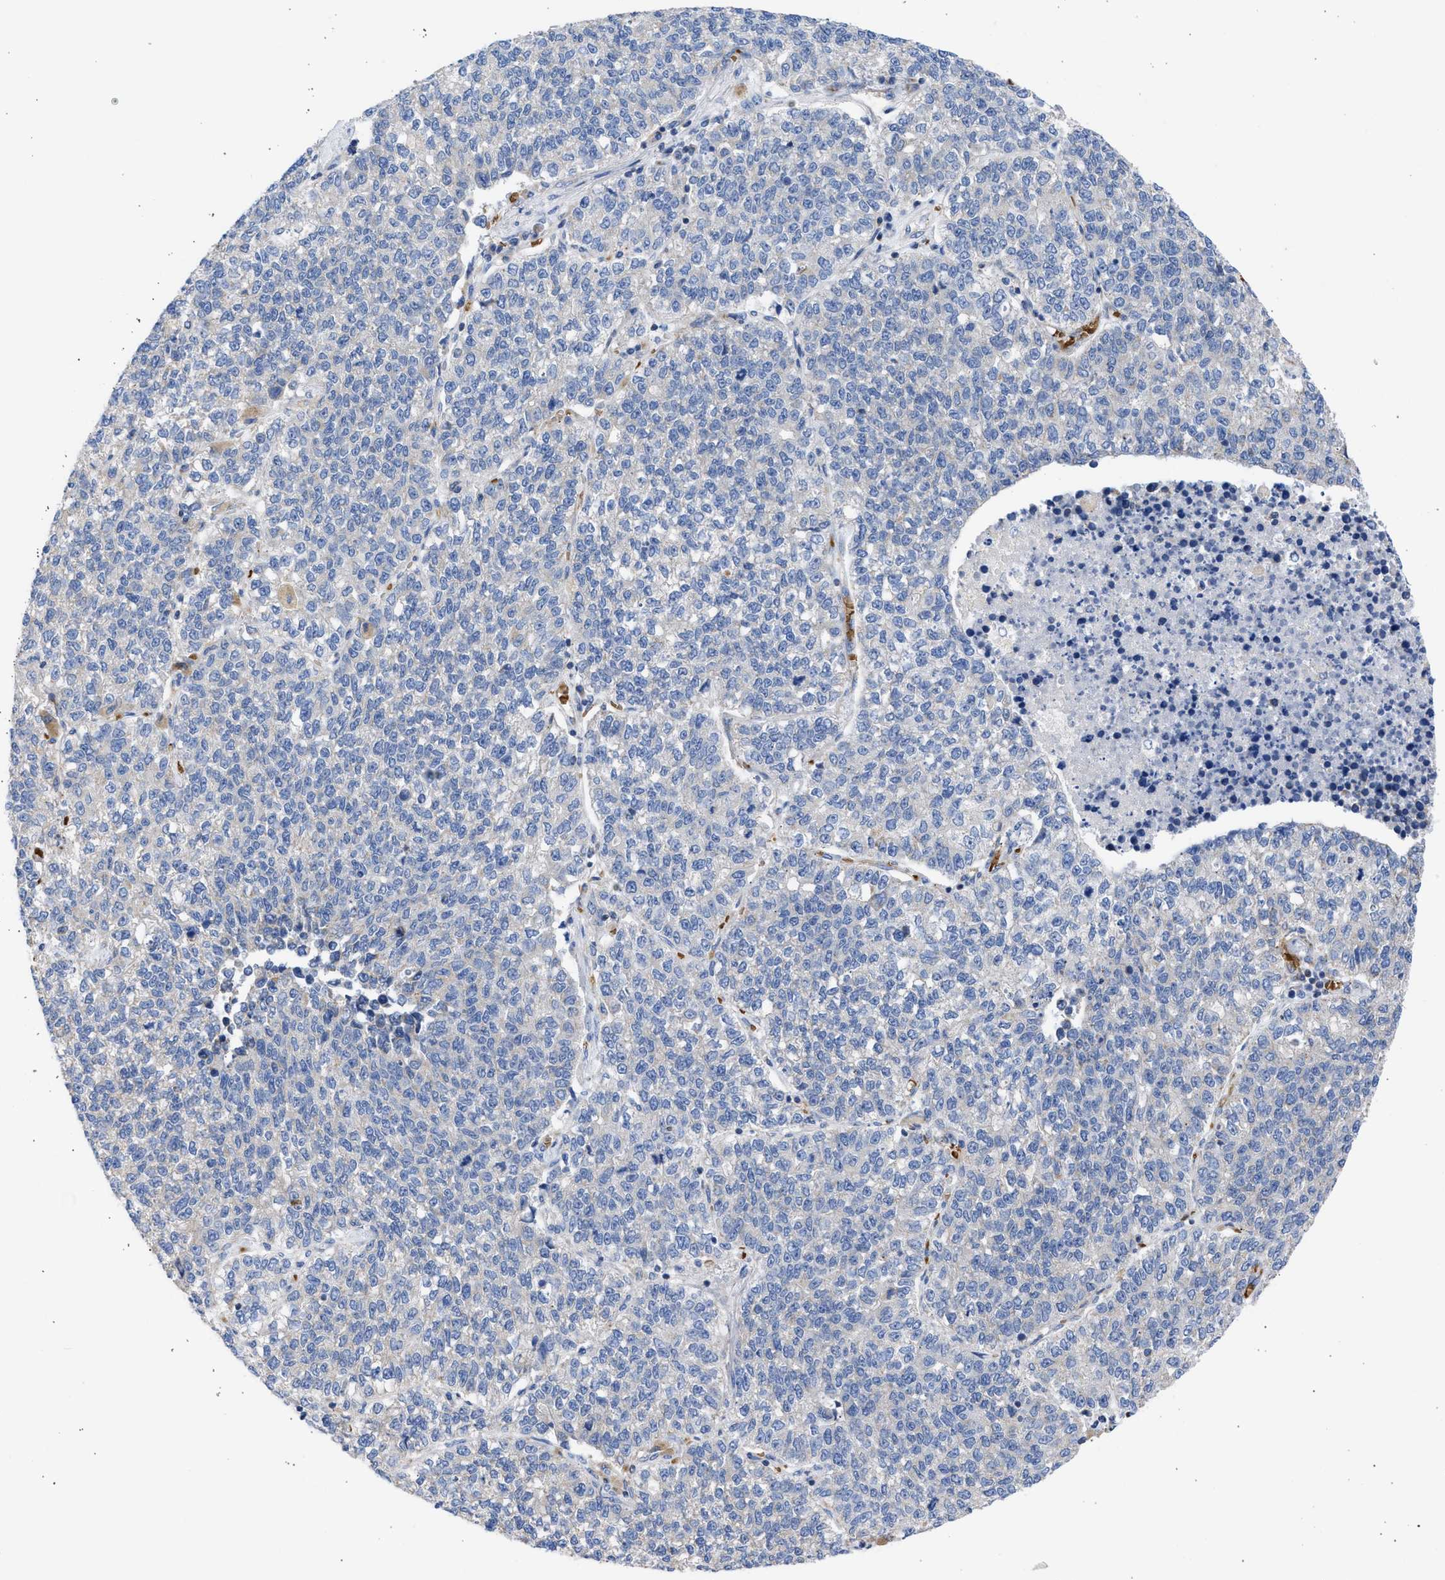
{"staining": {"intensity": "negative", "quantity": "none", "location": "none"}, "tissue": "lung cancer", "cell_type": "Tumor cells", "image_type": "cancer", "snomed": [{"axis": "morphology", "description": "Adenocarcinoma, NOS"}, {"axis": "topography", "description": "Lung"}], "caption": "Adenocarcinoma (lung) was stained to show a protein in brown. There is no significant staining in tumor cells.", "gene": "BTG3", "patient": {"sex": "male", "age": 49}}